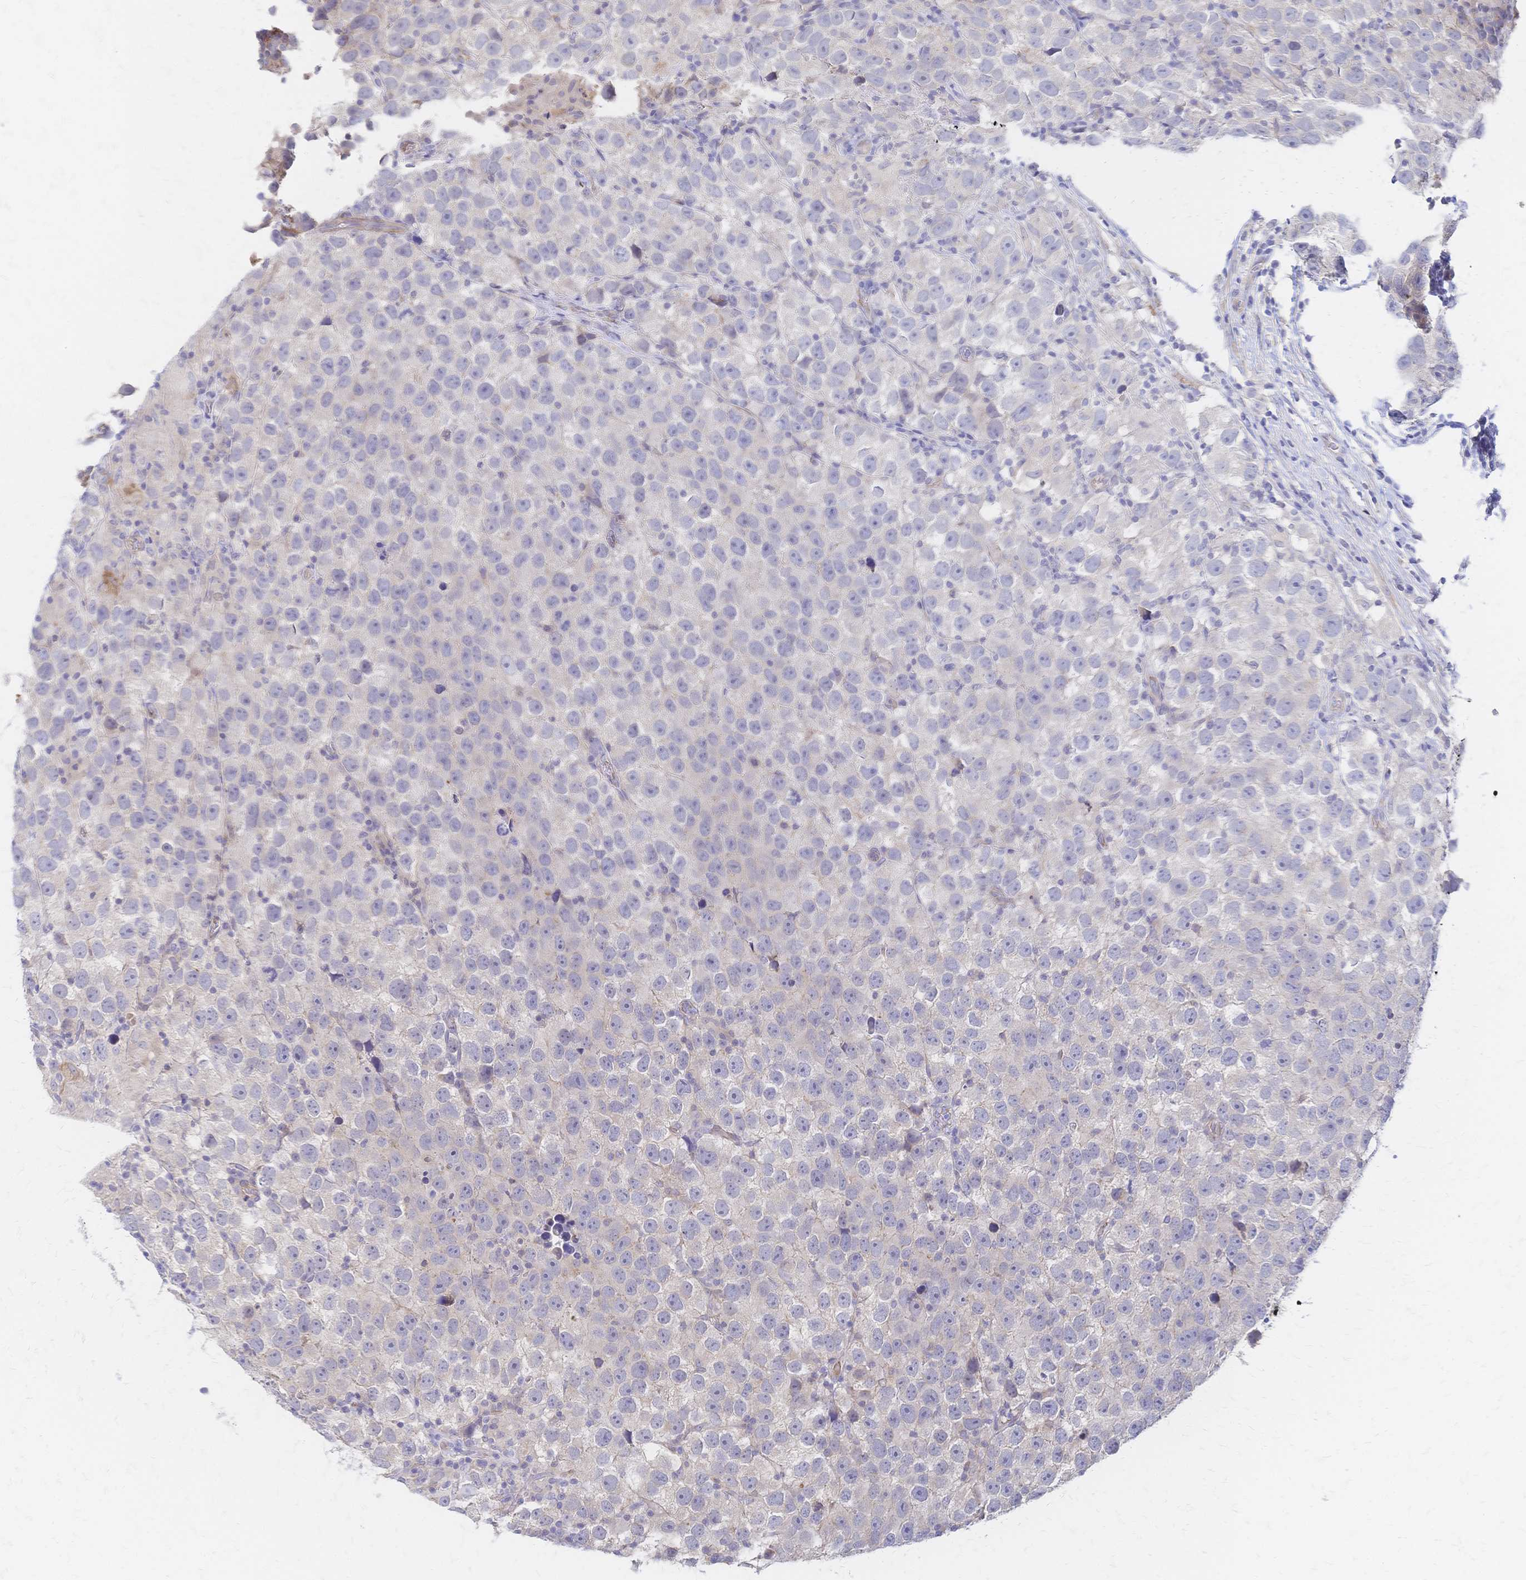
{"staining": {"intensity": "negative", "quantity": "none", "location": "none"}, "tissue": "testis cancer", "cell_type": "Tumor cells", "image_type": "cancer", "snomed": [{"axis": "morphology", "description": "Seminoma, NOS"}, {"axis": "topography", "description": "Testis"}], "caption": "This photomicrograph is of testis seminoma stained with IHC to label a protein in brown with the nuclei are counter-stained blue. There is no staining in tumor cells.", "gene": "SLC5A1", "patient": {"sex": "male", "age": 26}}